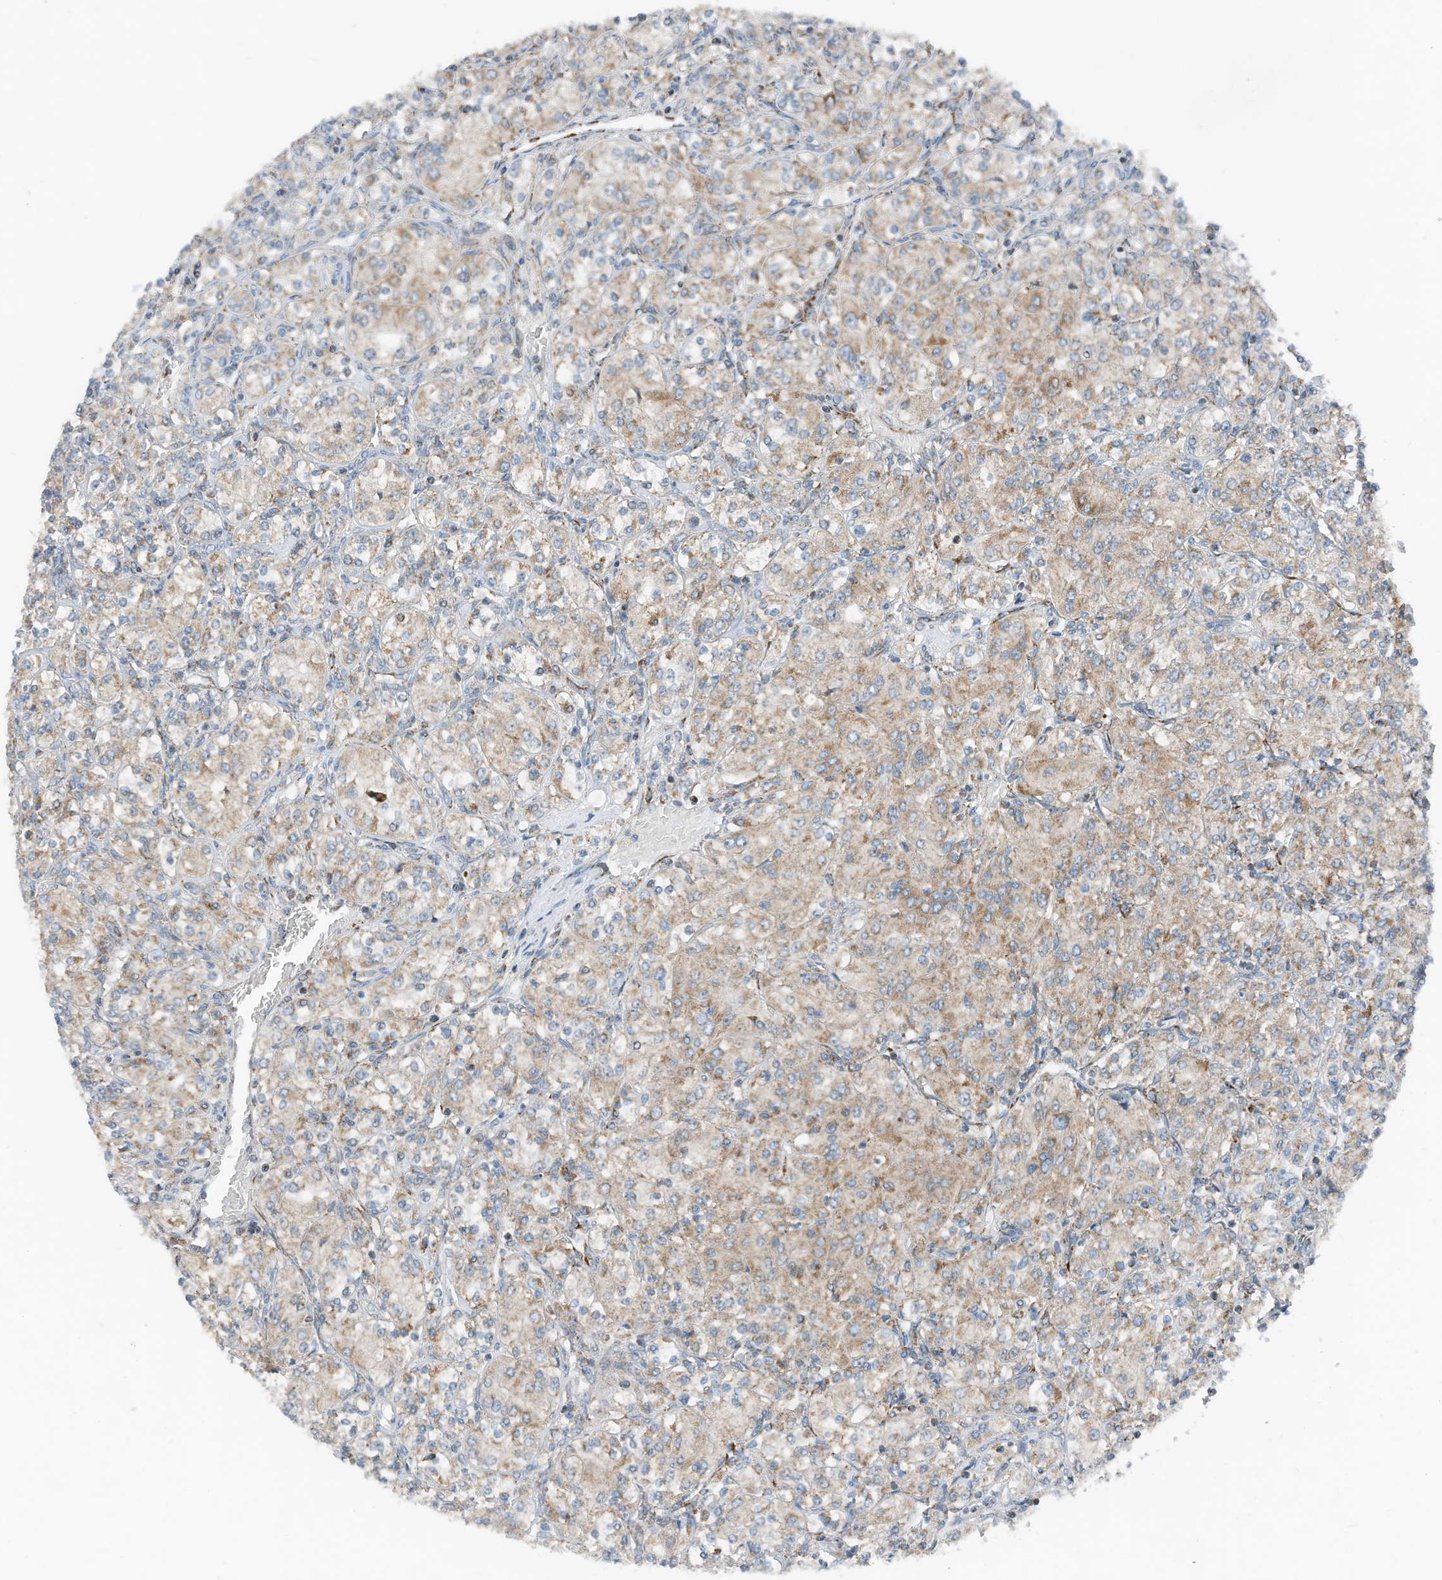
{"staining": {"intensity": "weak", "quantity": "25%-75%", "location": "cytoplasmic/membranous"}, "tissue": "renal cancer", "cell_type": "Tumor cells", "image_type": "cancer", "snomed": [{"axis": "morphology", "description": "Adenocarcinoma, NOS"}, {"axis": "topography", "description": "Kidney"}], "caption": "Protein staining by immunohistochemistry (IHC) displays weak cytoplasmic/membranous staining in about 25%-75% of tumor cells in renal cancer. The staining was performed using DAB, with brown indicating positive protein expression. Nuclei are stained blue with hematoxylin.", "gene": "RMND1", "patient": {"sex": "male", "age": 77}}